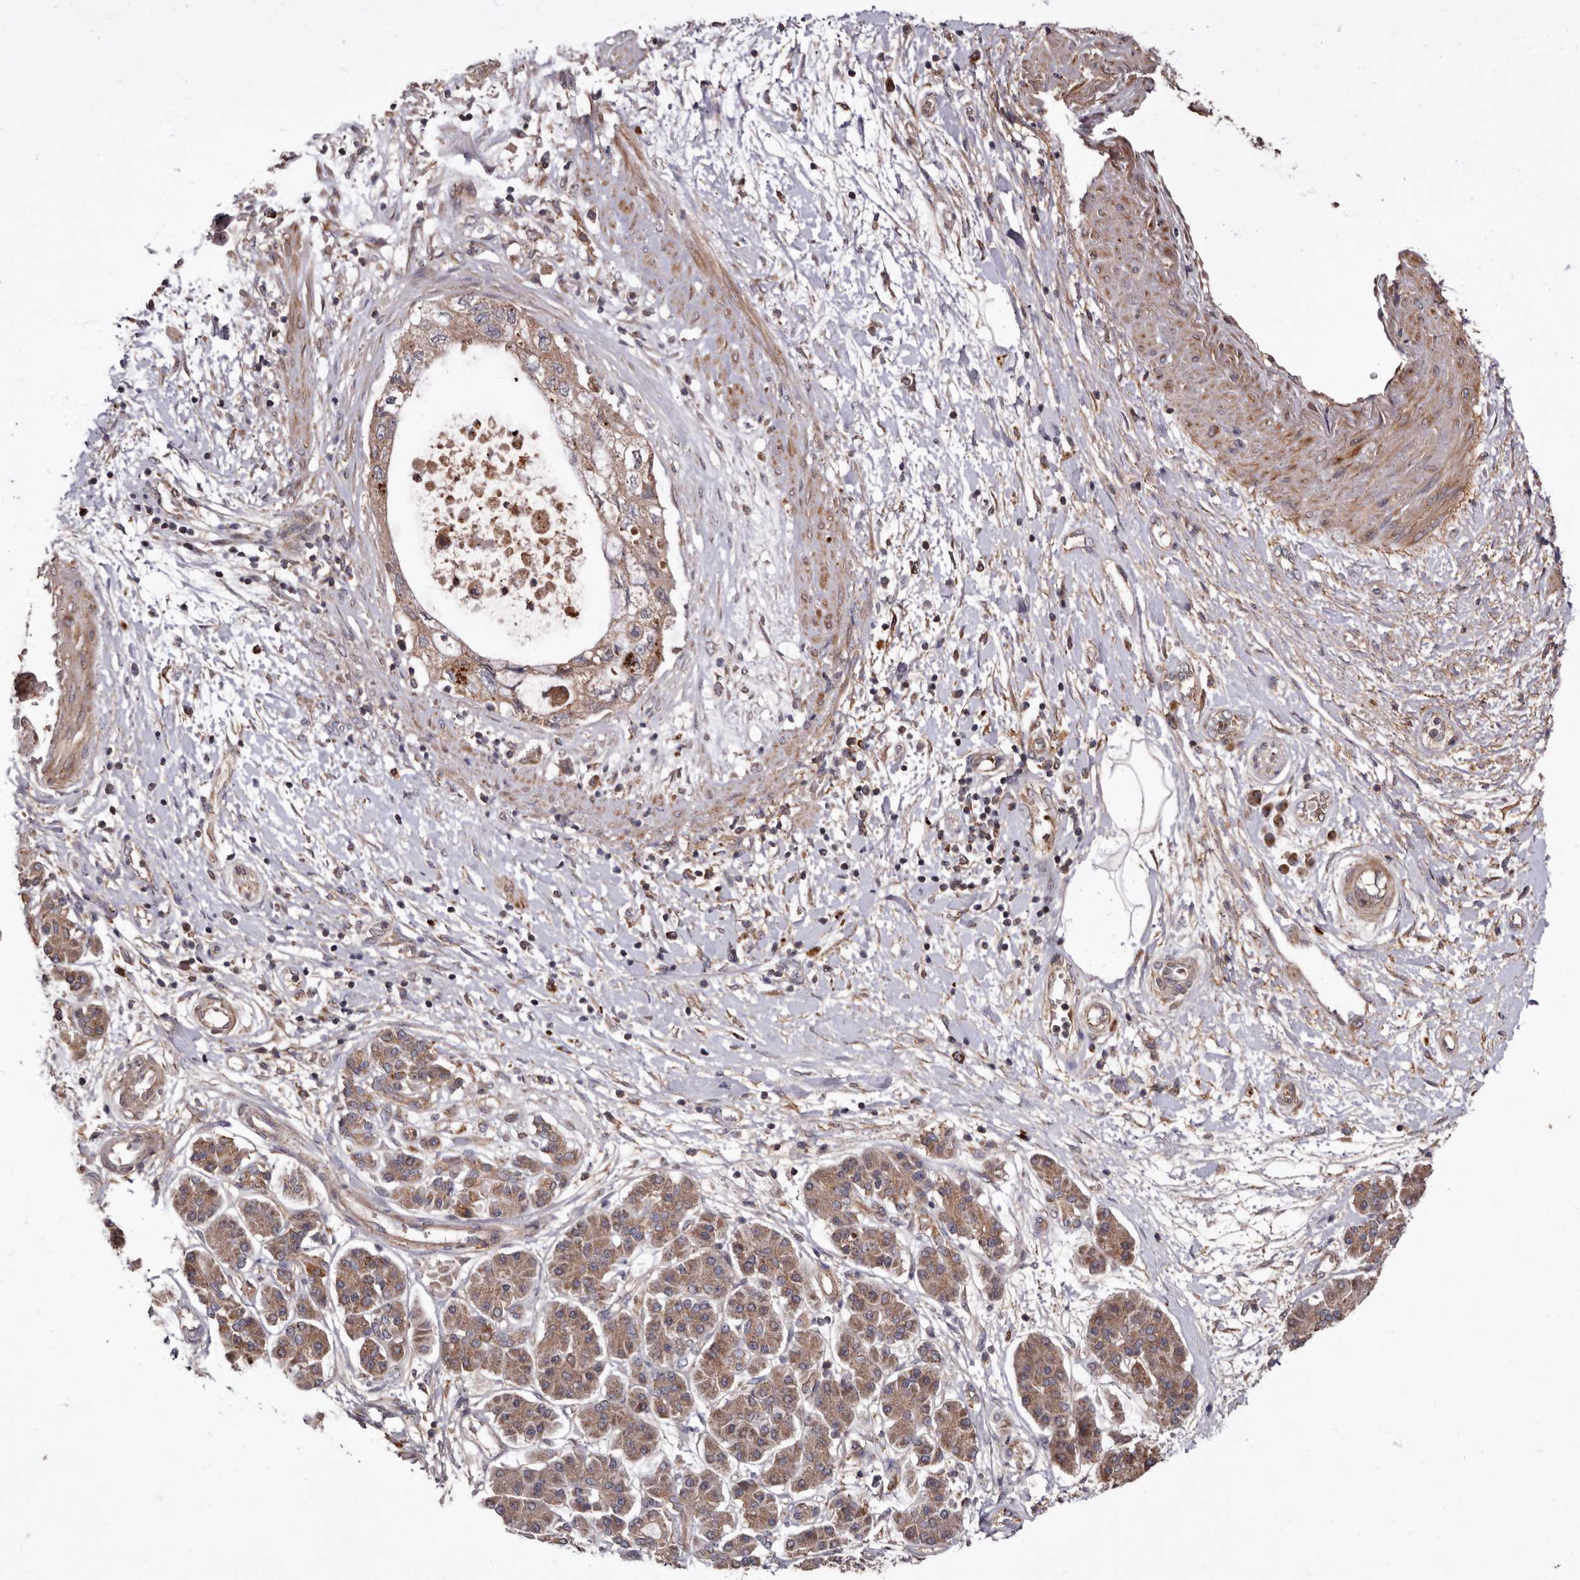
{"staining": {"intensity": "weak", "quantity": ">75%", "location": "cytoplasmic/membranous"}, "tissue": "pancreatic cancer", "cell_type": "Tumor cells", "image_type": "cancer", "snomed": [{"axis": "morphology", "description": "Adenocarcinoma, NOS"}, {"axis": "topography", "description": "Pancreas"}], "caption": "Adenocarcinoma (pancreatic) tissue exhibits weak cytoplasmic/membranous positivity in about >75% of tumor cells, visualized by immunohistochemistry. Nuclei are stained in blue.", "gene": "GOT1L1", "patient": {"sex": "female", "age": 73}}